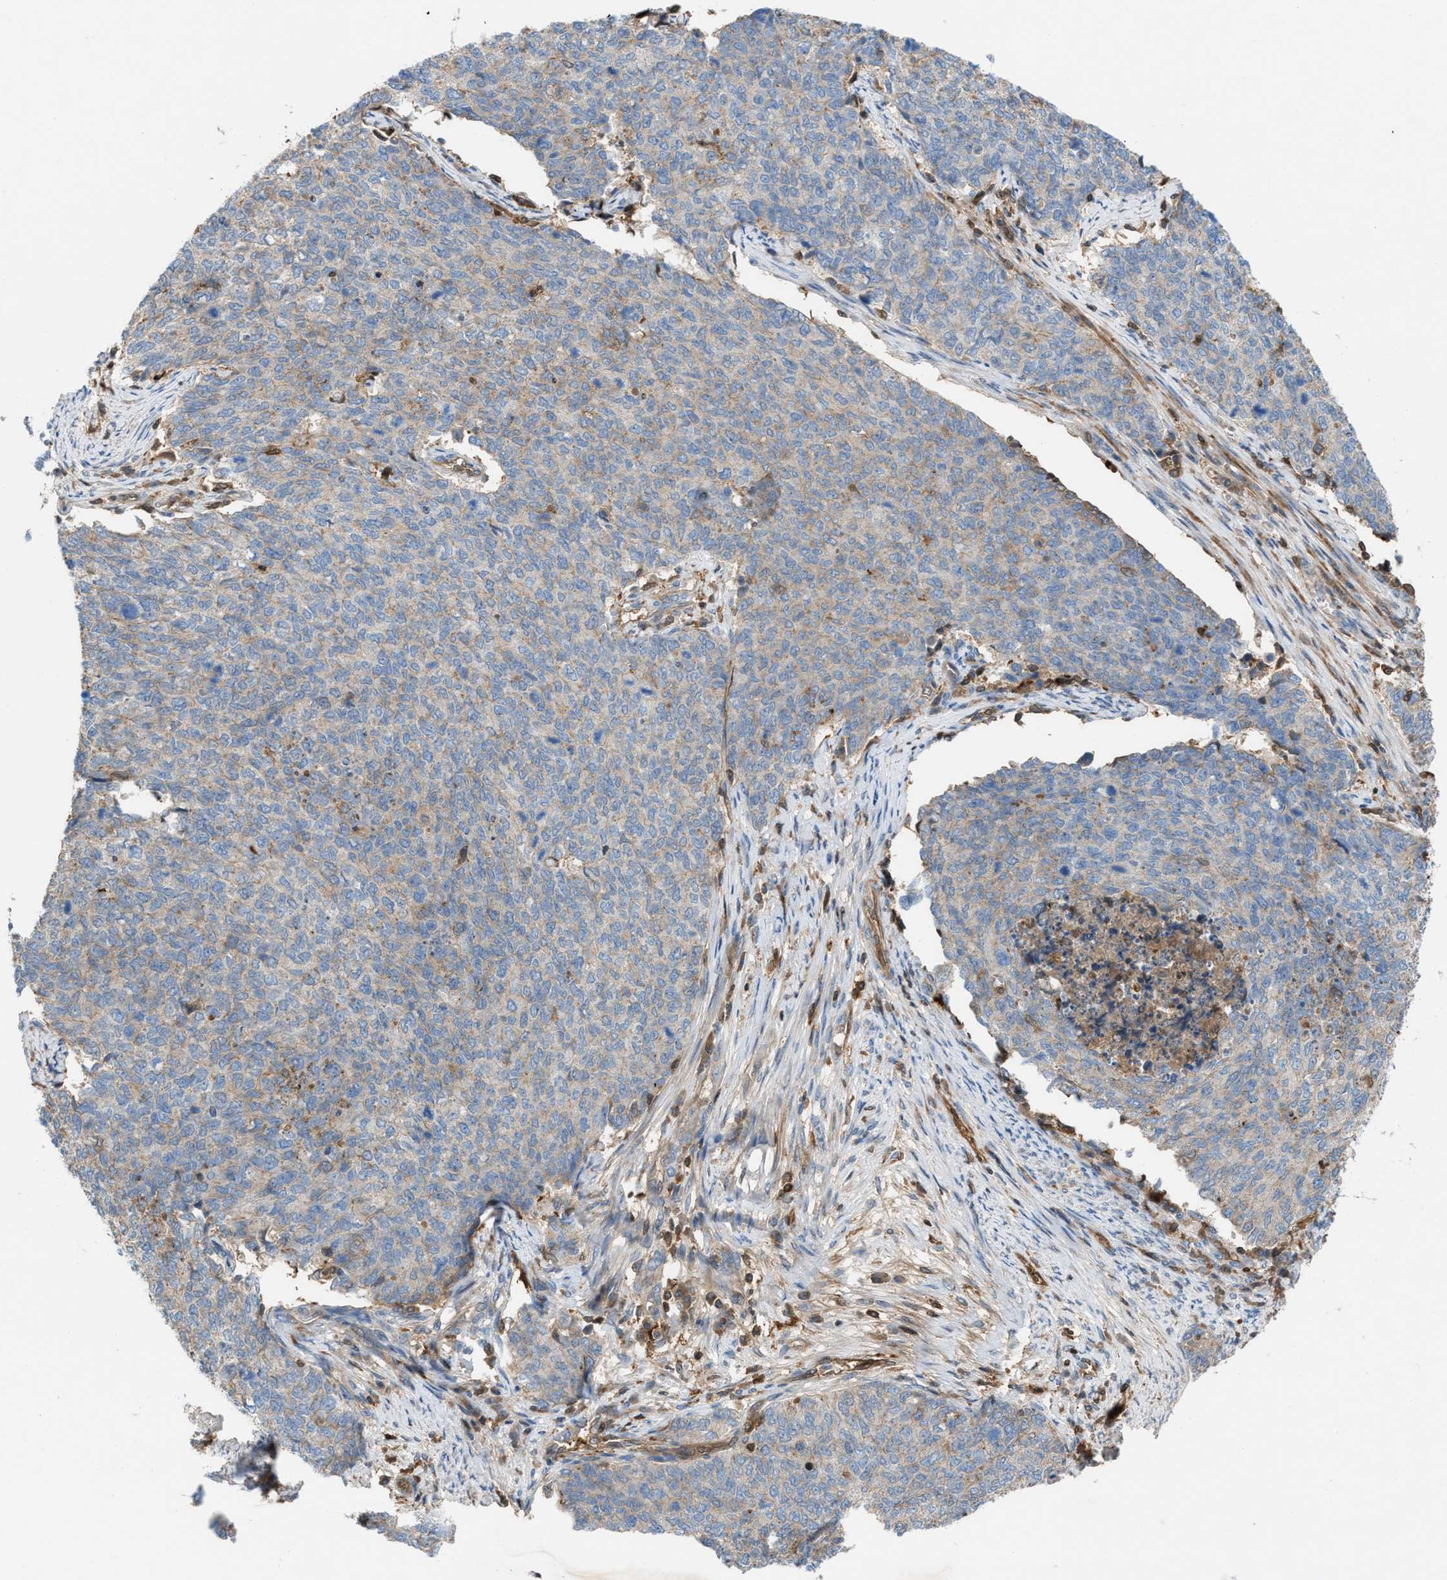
{"staining": {"intensity": "weak", "quantity": "<25%", "location": "cytoplasmic/membranous"}, "tissue": "cervical cancer", "cell_type": "Tumor cells", "image_type": "cancer", "snomed": [{"axis": "morphology", "description": "Squamous cell carcinoma, NOS"}, {"axis": "topography", "description": "Cervix"}], "caption": "A photomicrograph of human squamous cell carcinoma (cervical) is negative for staining in tumor cells. The staining is performed using DAB (3,3'-diaminobenzidine) brown chromogen with nuclei counter-stained in using hematoxylin.", "gene": "TPK1", "patient": {"sex": "female", "age": 63}}